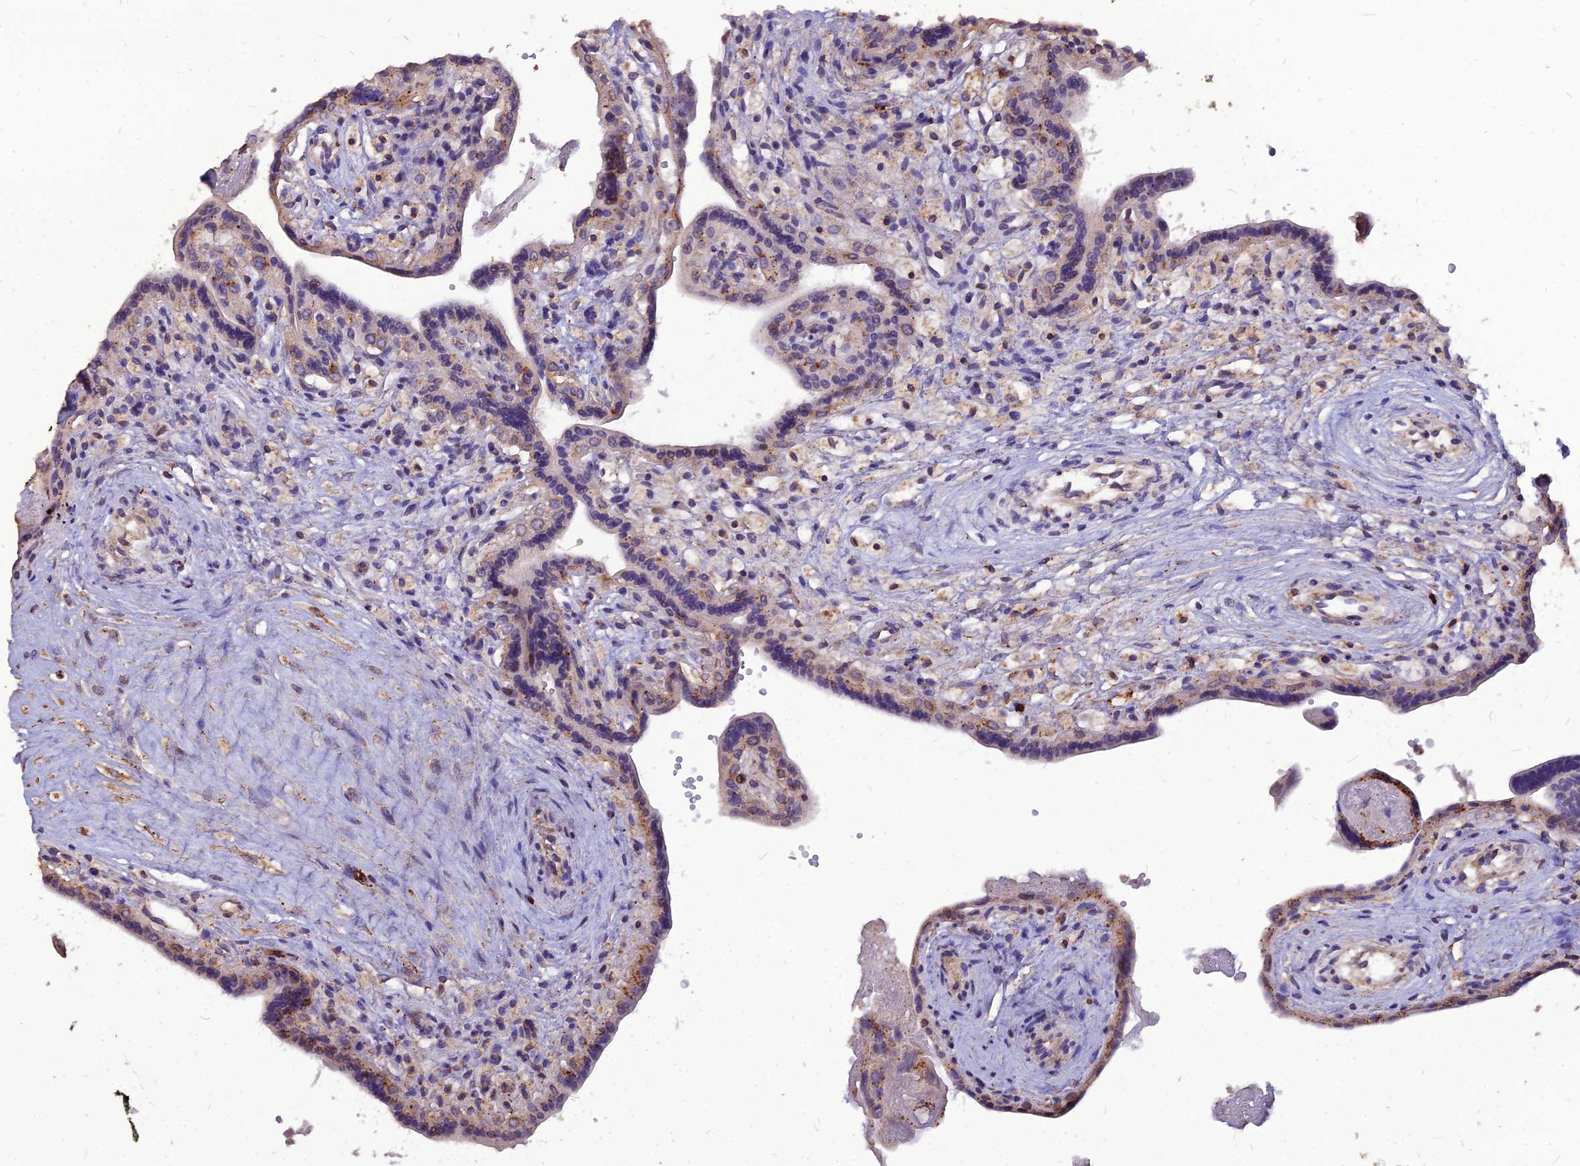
{"staining": {"intensity": "weak", "quantity": "25%-75%", "location": "cytoplasmic/membranous"}, "tissue": "placenta", "cell_type": "Trophoblastic cells", "image_type": "normal", "snomed": [{"axis": "morphology", "description": "Normal tissue, NOS"}, {"axis": "topography", "description": "Placenta"}], "caption": "Immunohistochemical staining of unremarkable placenta exhibits low levels of weak cytoplasmic/membranous staining in approximately 25%-75% of trophoblastic cells.", "gene": "PCED1B", "patient": {"sex": "female", "age": 37}}